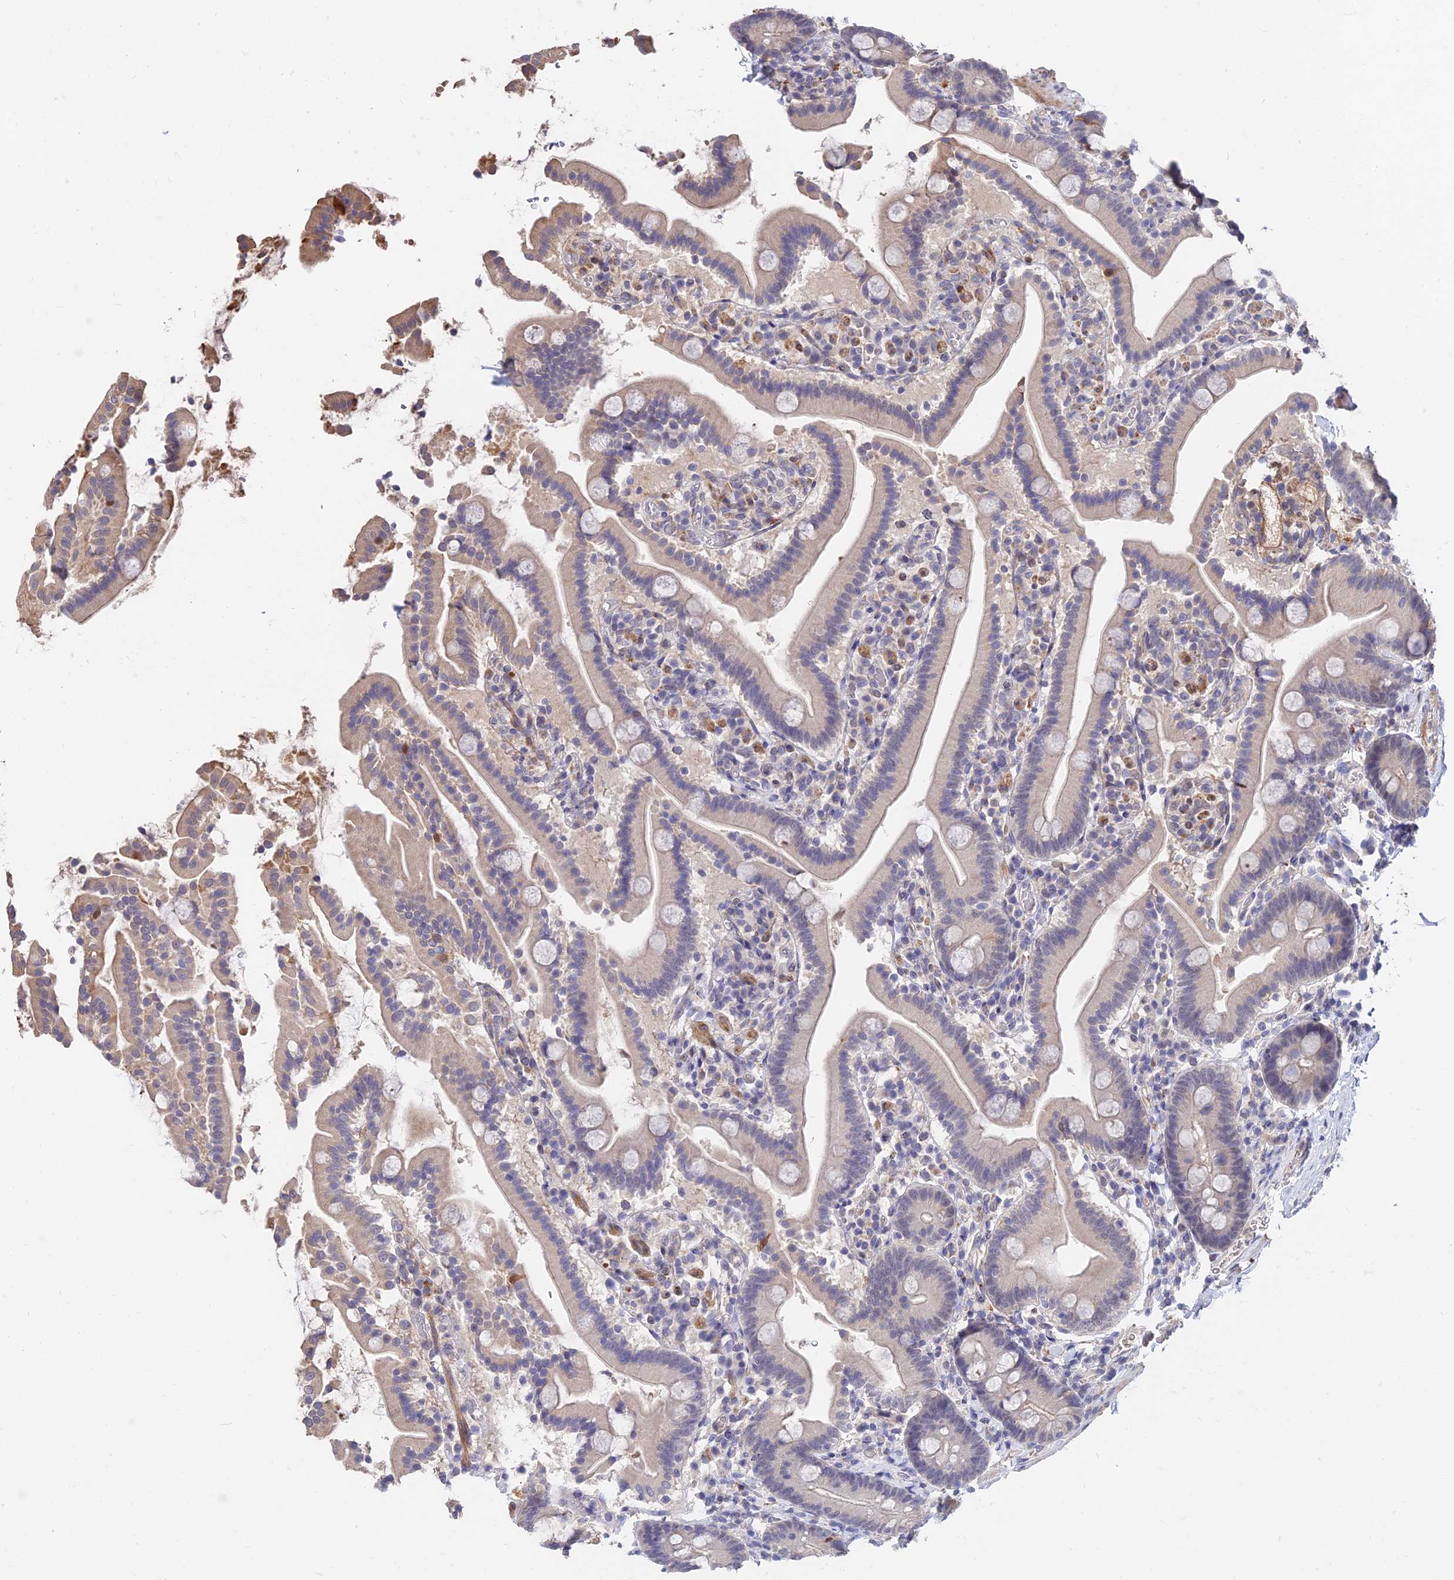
{"staining": {"intensity": "weak", "quantity": "<25%", "location": "cytoplasmic/membranous"}, "tissue": "duodenum", "cell_type": "Glandular cells", "image_type": "normal", "snomed": [{"axis": "morphology", "description": "Normal tissue, NOS"}, {"axis": "topography", "description": "Duodenum"}], "caption": "The histopathology image displays no staining of glandular cells in unremarkable duodenum.", "gene": "ACTR5", "patient": {"sex": "male", "age": 55}}